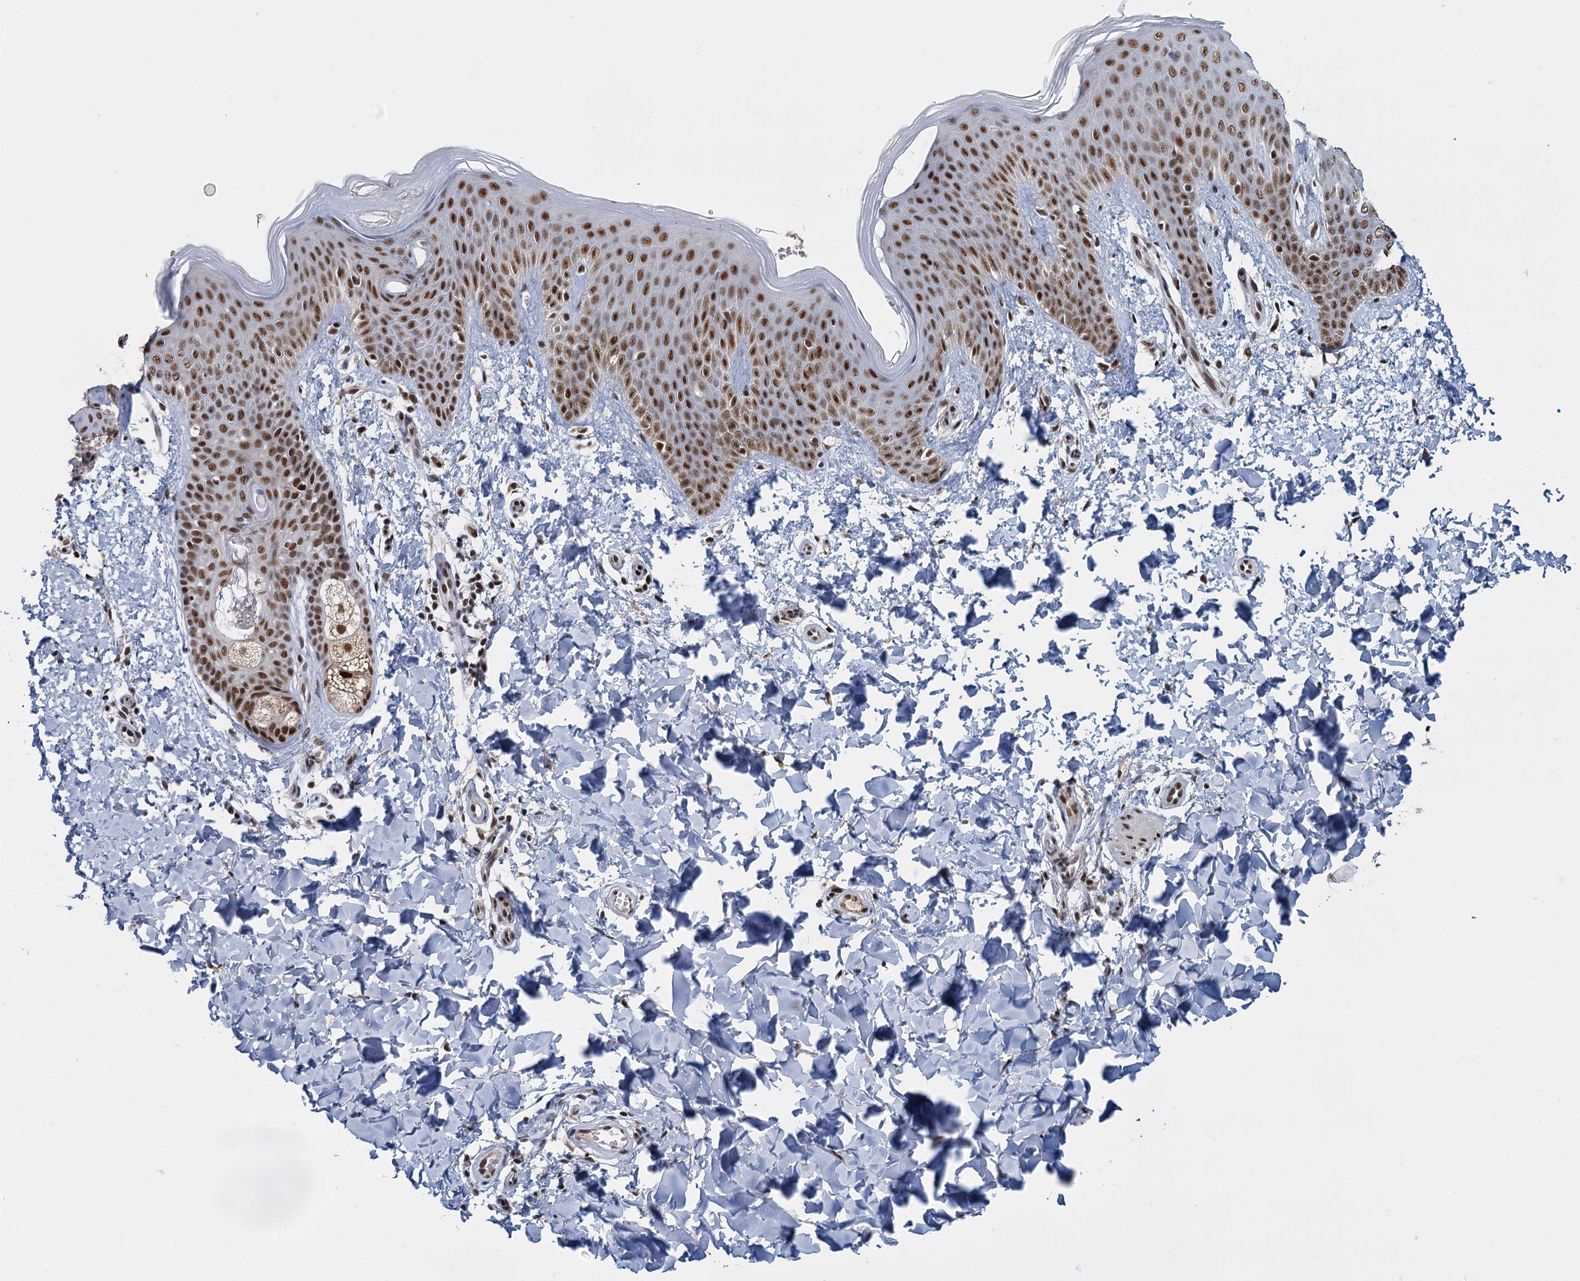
{"staining": {"intensity": "moderate", "quantity": ">75%", "location": "nuclear"}, "tissue": "skin", "cell_type": "Fibroblasts", "image_type": "normal", "snomed": [{"axis": "morphology", "description": "Normal tissue, NOS"}, {"axis": "topography", "description": "Skin"}], "caption": "A medium amount of moderate nuclear staining is seen in about >75% of fibroblasts in unremarkable skin. (DAB (3,3'-diaminobenzidine) IHC with brightfield microscopy, high magnification).", "gene": "WBP4", "patient": {"sex": "male", "age": 36}}